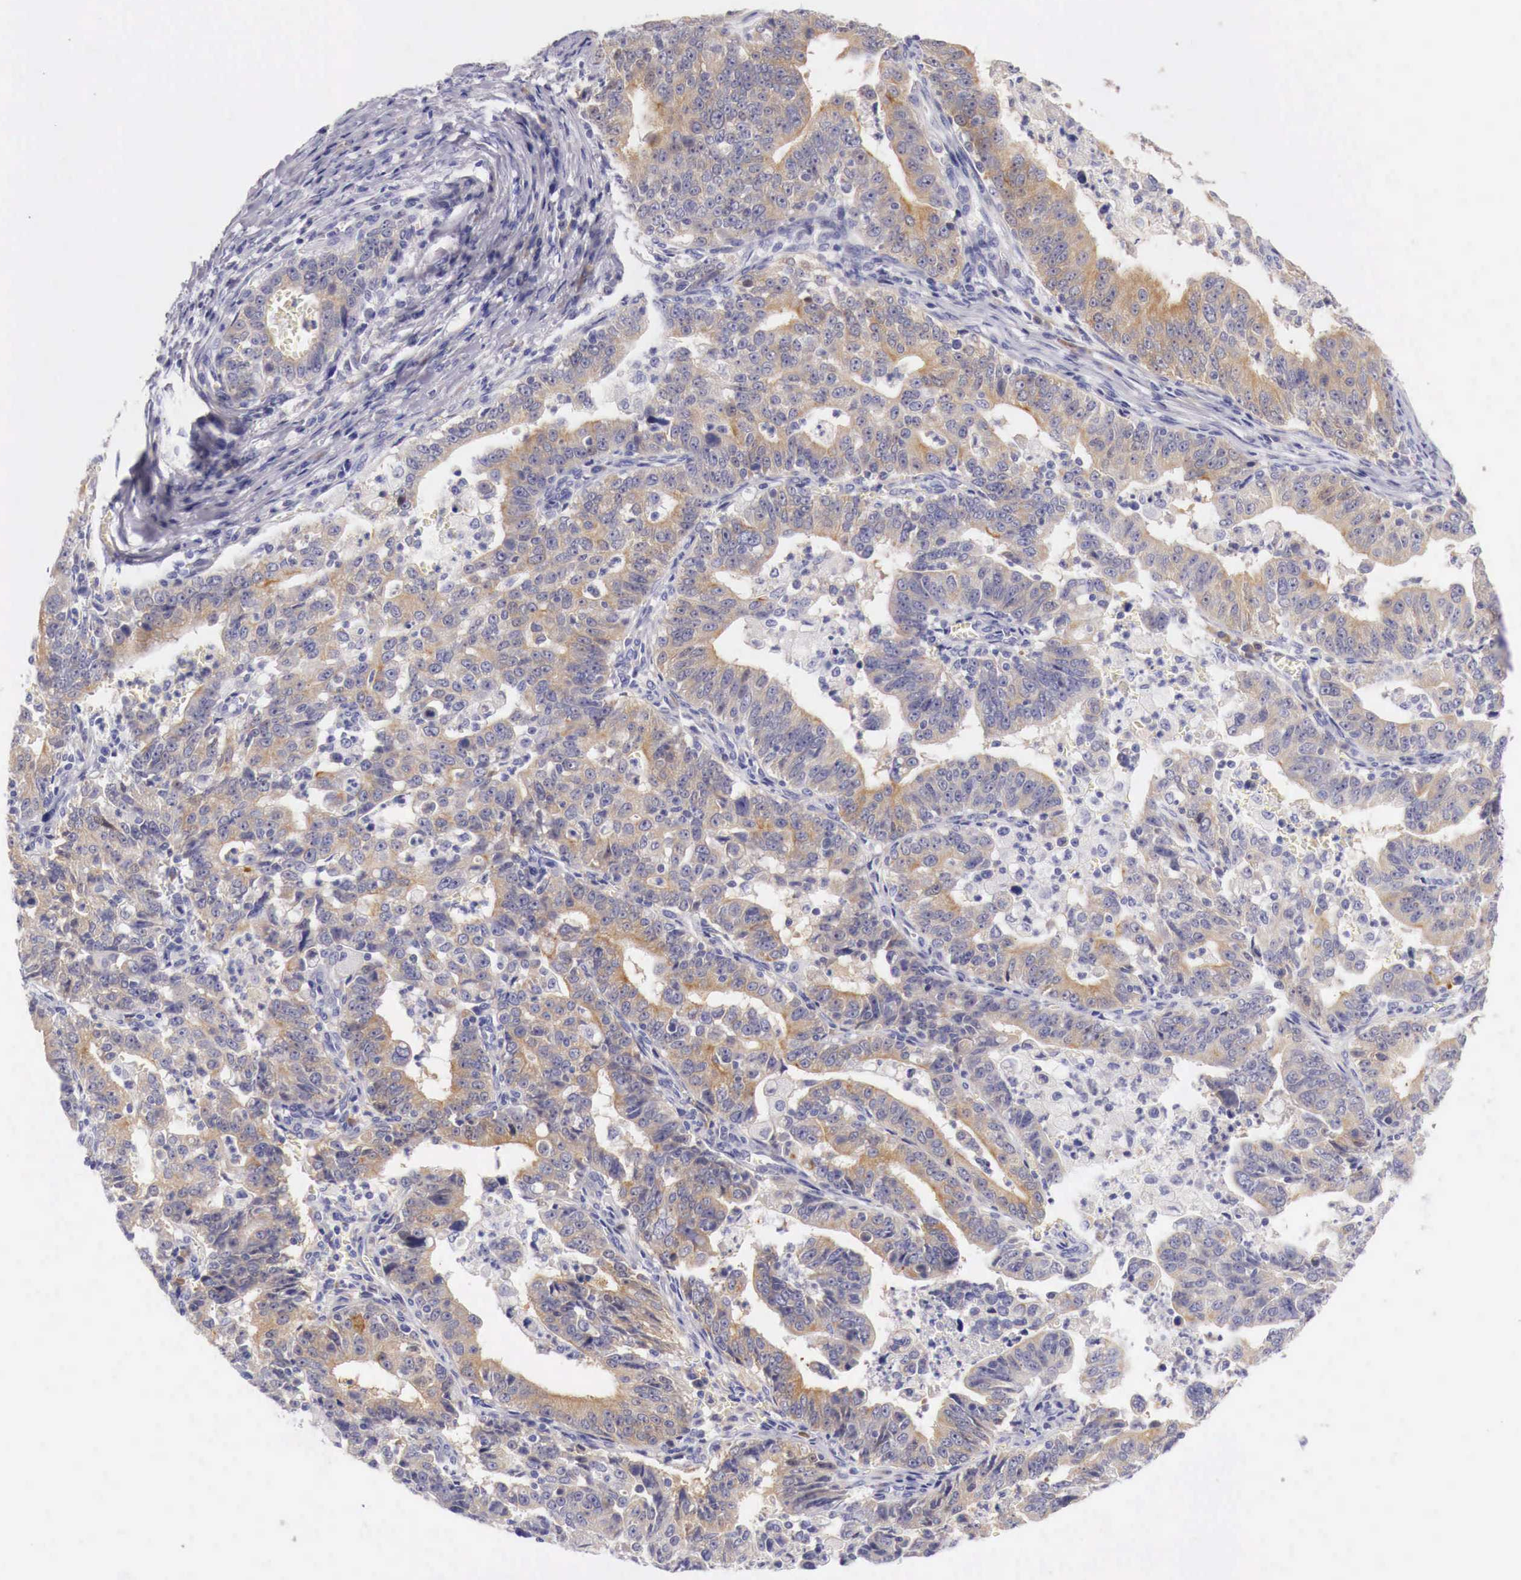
{"staining": {"intensity": "weak", "quantity": ">75%", "location": "cytoplasmic/membranous"}, "tissue": "stomach cancer", "cell_type": "Tumor cells", "image_type": "cancer", "snomed": [{"axis": "morphology", "description": "Adenocarcinoma, NOS"}, {"axis": "topography", "description": "Stomach, upper"}], "caption": "Adenocarcinoma (stomach) stained for a protein demonstrates weak cytoplasmic/membranous positivity in tumor cells.", "gene": "NREP", "patient": {"sex": "female", "age": 50}}